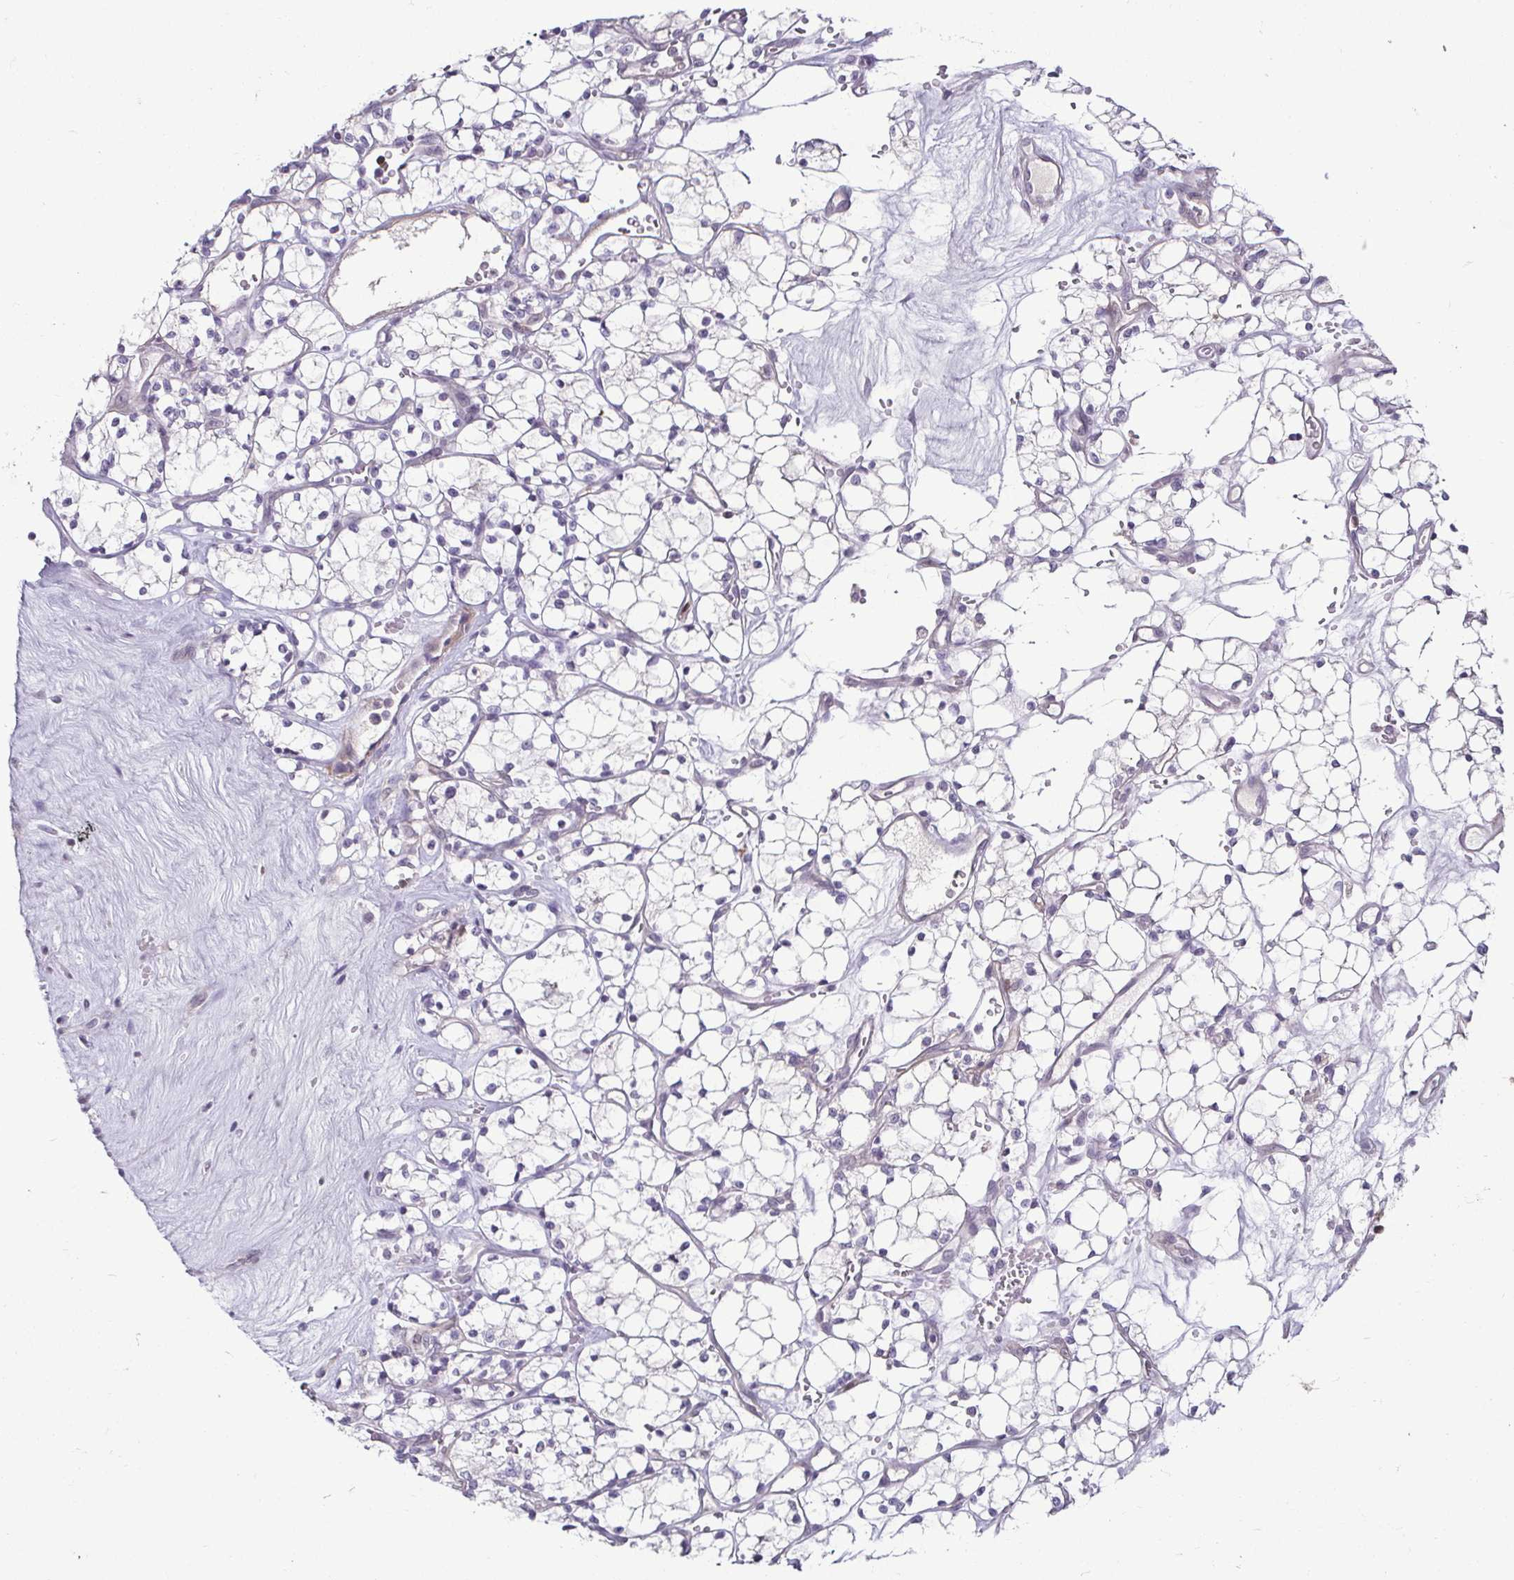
{"staining": {"intensity": "negative", "quantity": "none", "location": "none"}, "tissue": "renal cancer", "cell_type": "Tumor cells", "image_type": "cancer", "snomed": [{"axis": "morphology", "description": "Adenocarcinoma, NOS"}, {"axis": "topography", "description": "Kidney"}], "caption": "A high-resolution micrograph shows immunohistochemistry staining of renal adenocarcinoma, which shows no significant staining in tumor cells. (DAB immunohistochemistry (IHC), high magnification).", "gene": "HOPX", "patient": {"sex": "female", "age": 69}}